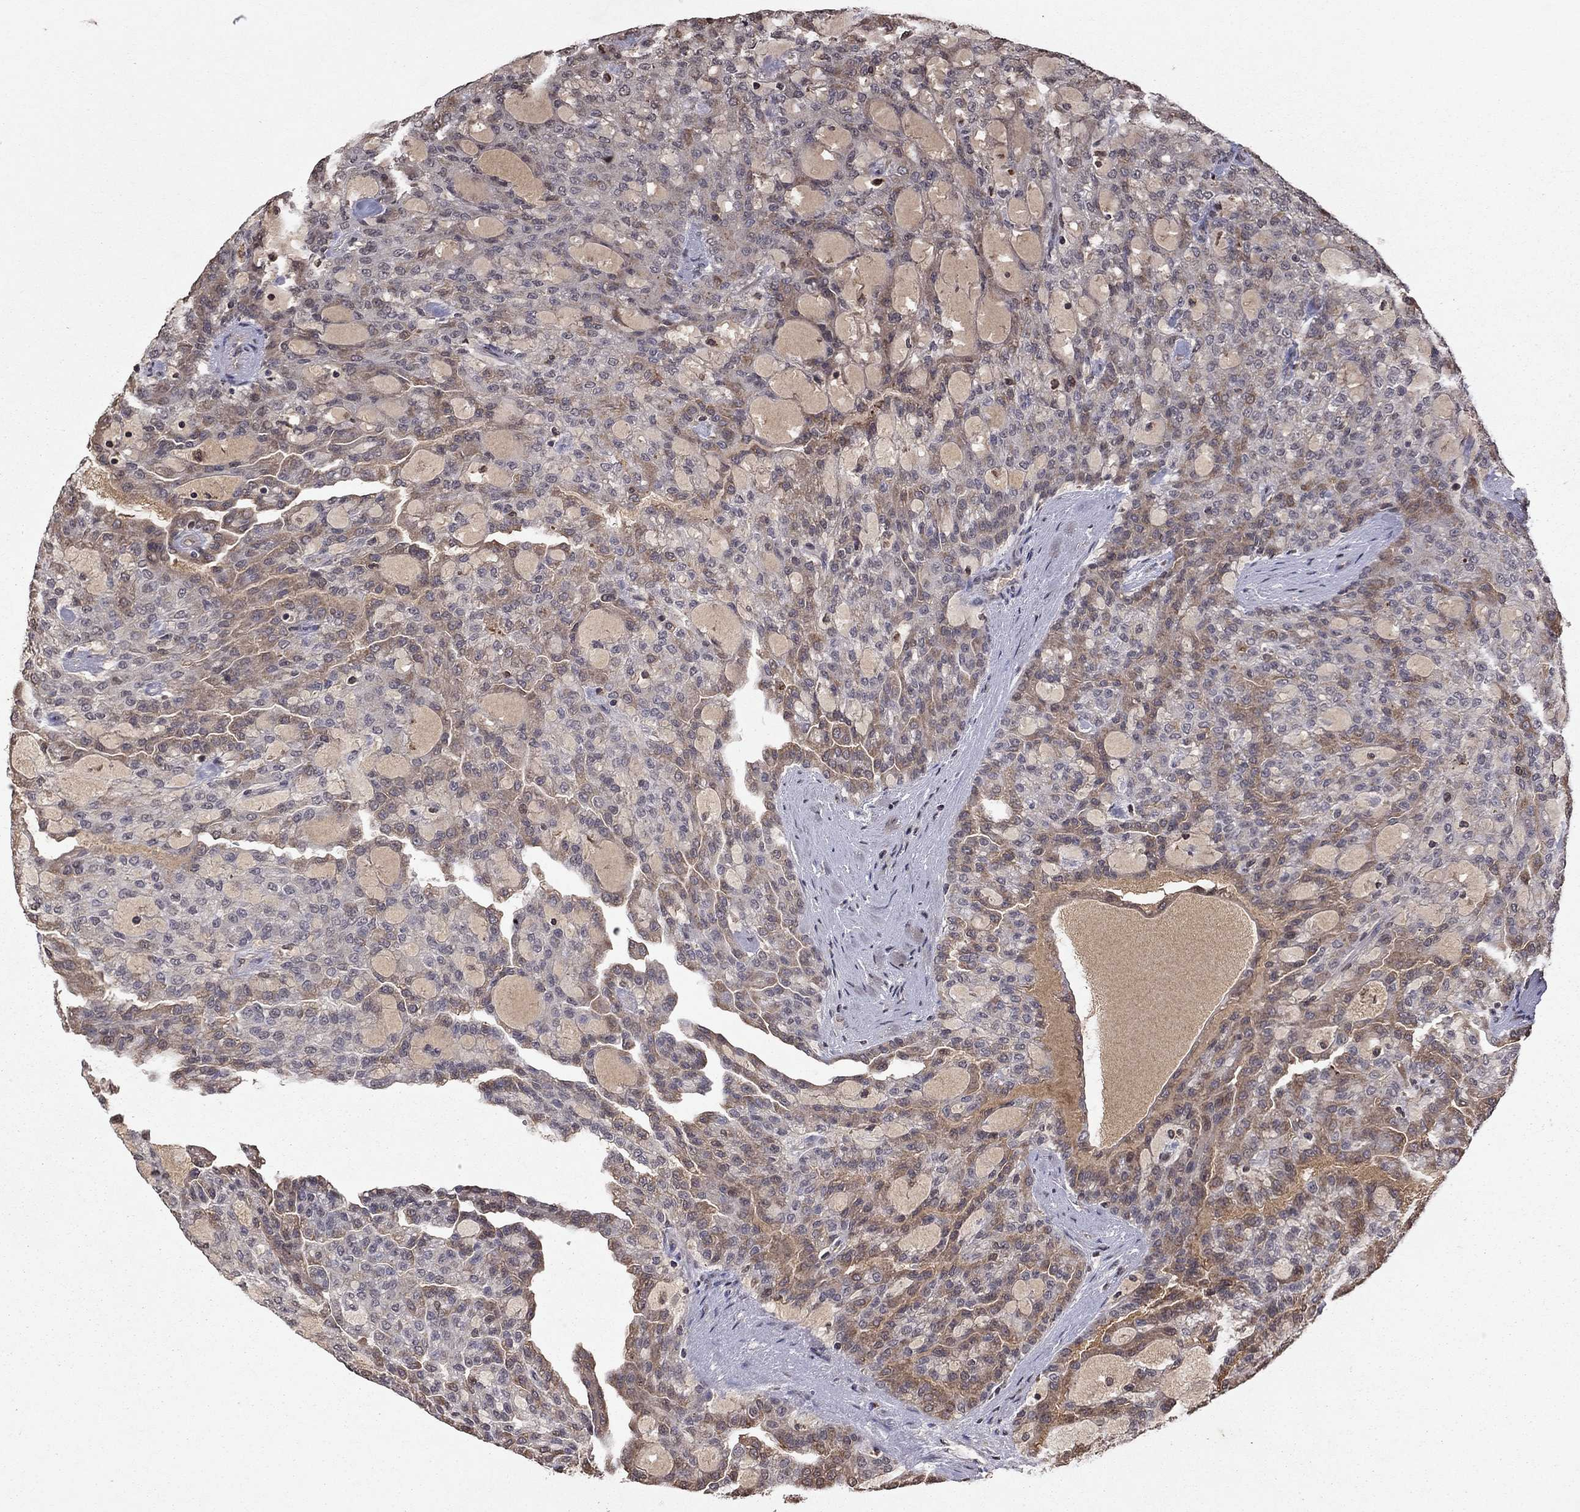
{"staining": {"intensity": "weak", "quantity": "<25%", "location": "cytoplasmic/membranous"}, "tissue": "renal cancer", "cell_type": "Tumor cells", "image_type": "cancer", "snomed": [{"axis": "morphology", "description": "Adenocarcinoma, NOS"}, {"axis": "topography", "description": "Kidney"}], "caption": "Immunohistochemistry (IHC) photomicrograph of renal cancer (adenocarcinoma) stained for a protein (brown), which displays no expression in tumor cells.", "gene": "NLGN1", "patient": {"sex": "male", "age": 63}}